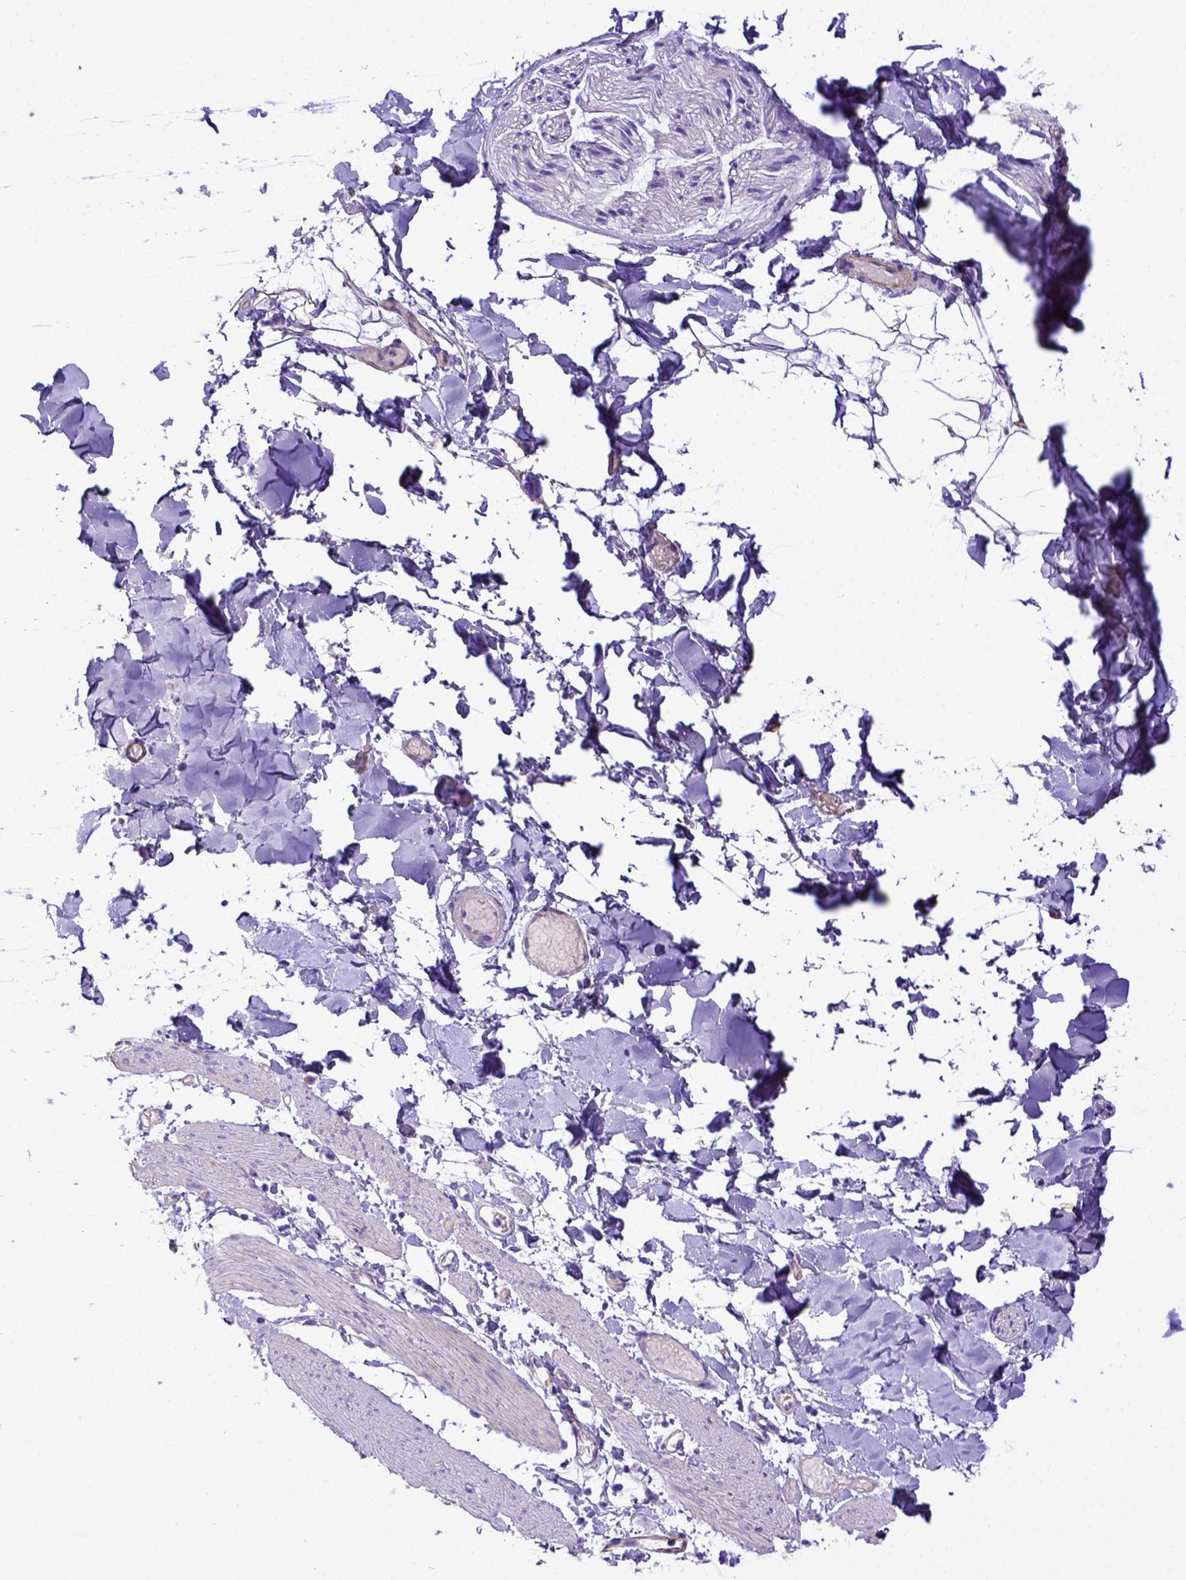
{"staining": {"intensity": "negative", "quantity": "none", "location": "none"}, "tissue": "adipose tissue", "cell_type": "Adipocytes", "image_type": "normal", "snomed": [{"axis": "morphology", "description": "Normal tissue, NOS"}, {"axis": "topography", "description": "Gallbladder"}, {"axis": "topography", "description": "Peripheral nerve tissue"}], "caption": "Immunohistochemistry micrograph of benign adipose tissue: adipose tissue stained with DAB (3,3'-diaminobenzidine) reveals no significant protein positivity in adipocytes.", "gene": "LRRC18", "patient": {"sex": "female", "age": 45}}